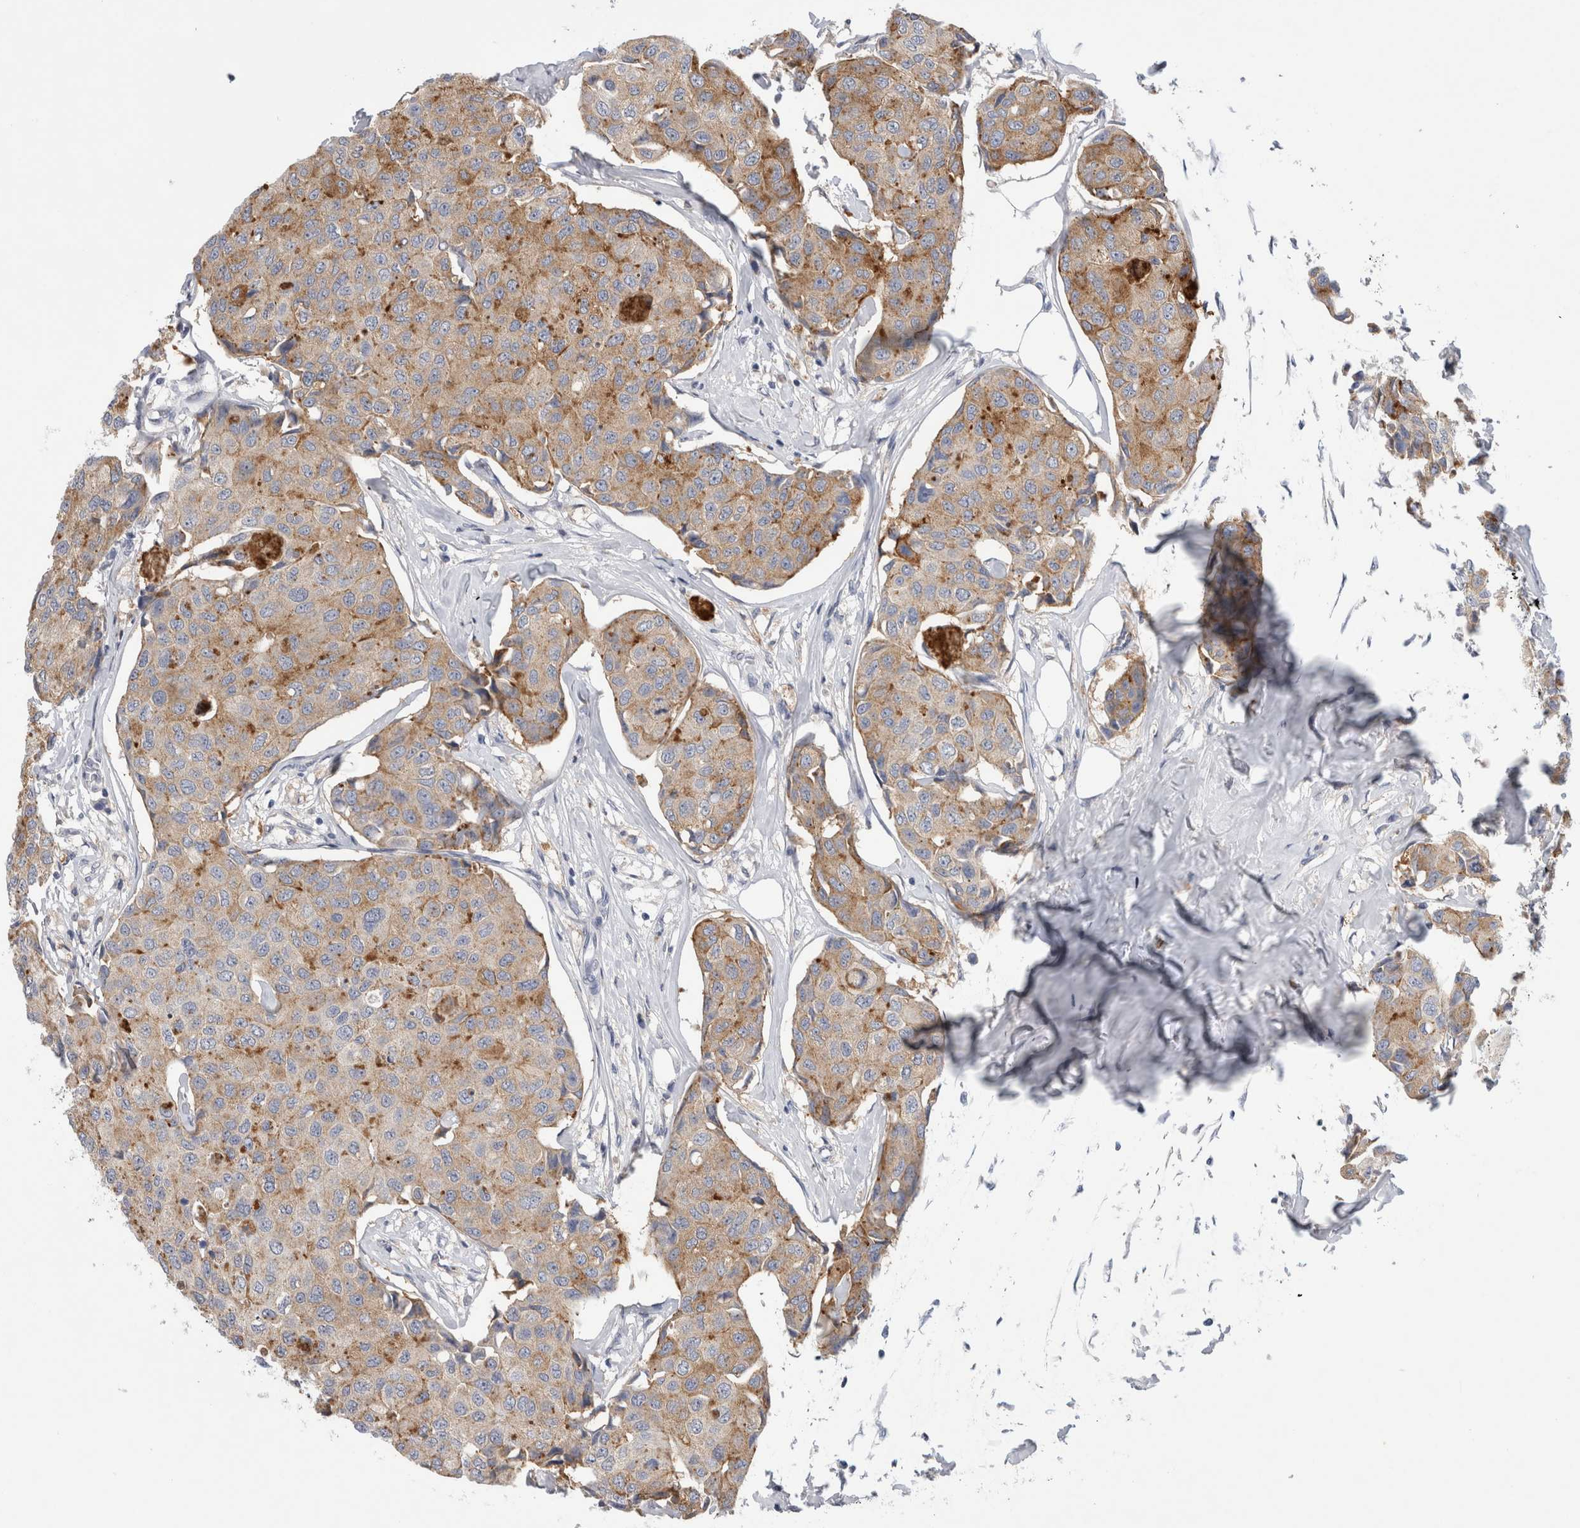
{"staining": {"intensity": "moderate", "quantity": ">75%", "location": "cytoplasmic/membranous"}, "tissue": "breast cancer", "cell_type": "Tumor cells", "image_type": "cancer", "snomed": [{"axis": "morphology", "description": "Duct carcinoma"}, {"axis": "topography", "description": "Breast"}], "caption": "Immunohistochemical staining of breast cancer (invasive ductal carcinoma) shows medium levels of moderate cytoplasmic/membranous protein expression in approximately >75% of tumor cells.", "gene": "CD63", "patient": {"sex": "female", "age": 80}}